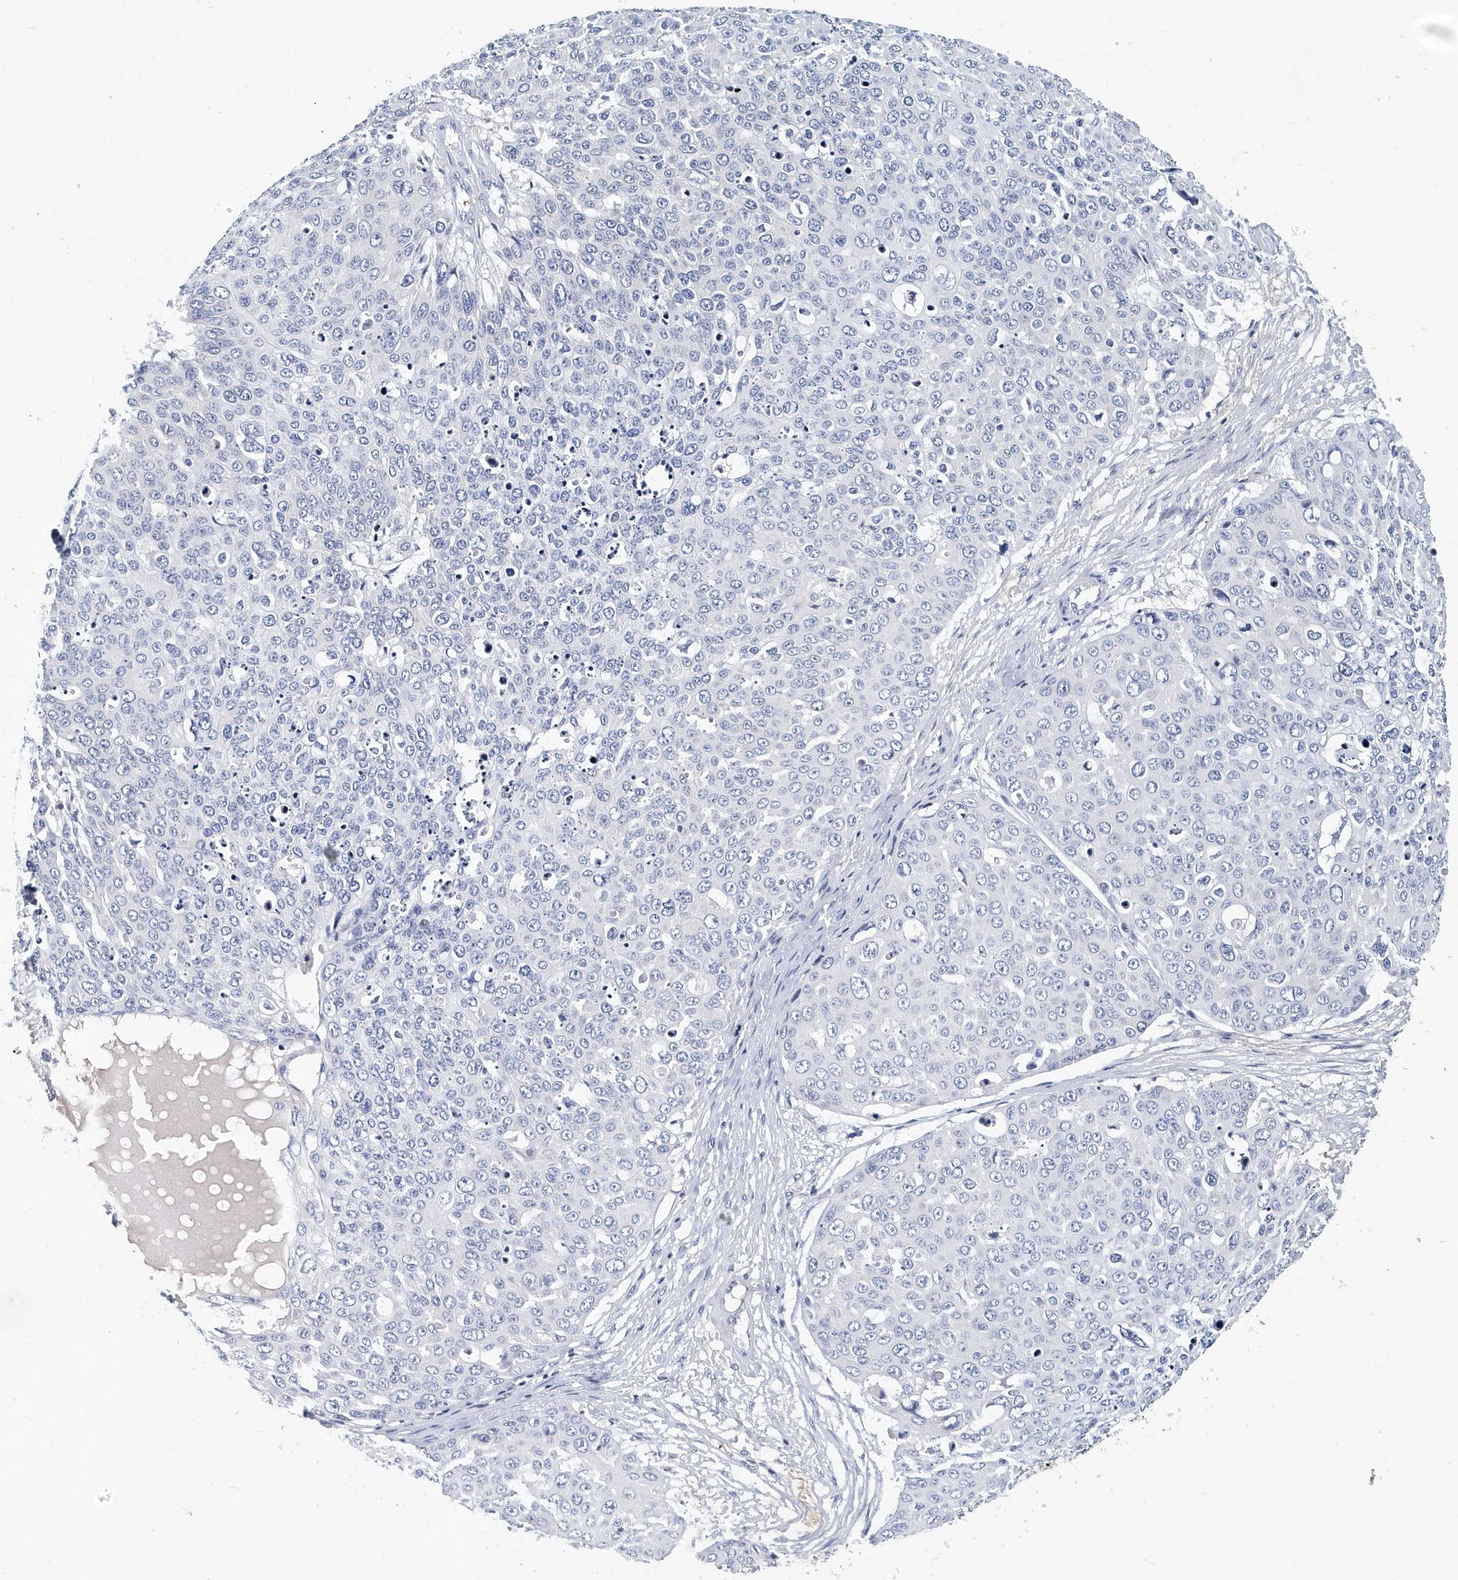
{"staining": {"intensity": "negative", "quantity": "none", "location": "none"}, "tissue": "skin cancer", "cell_type": "Tumor cells", "image_type": "cancer", "snomed": [{"axis": "morphology", "description": "Squamous cell carcinoma, NOS"}, {"axis": "topography", "description": "Skin"}], "caption": "This is an immunohistochemistry (IHC) image of human skin squamous cell carcinoma. There is no staining in tumor cells.", "gene": "ITGA2B", "patient": {"sex": "male", "age": 71}}